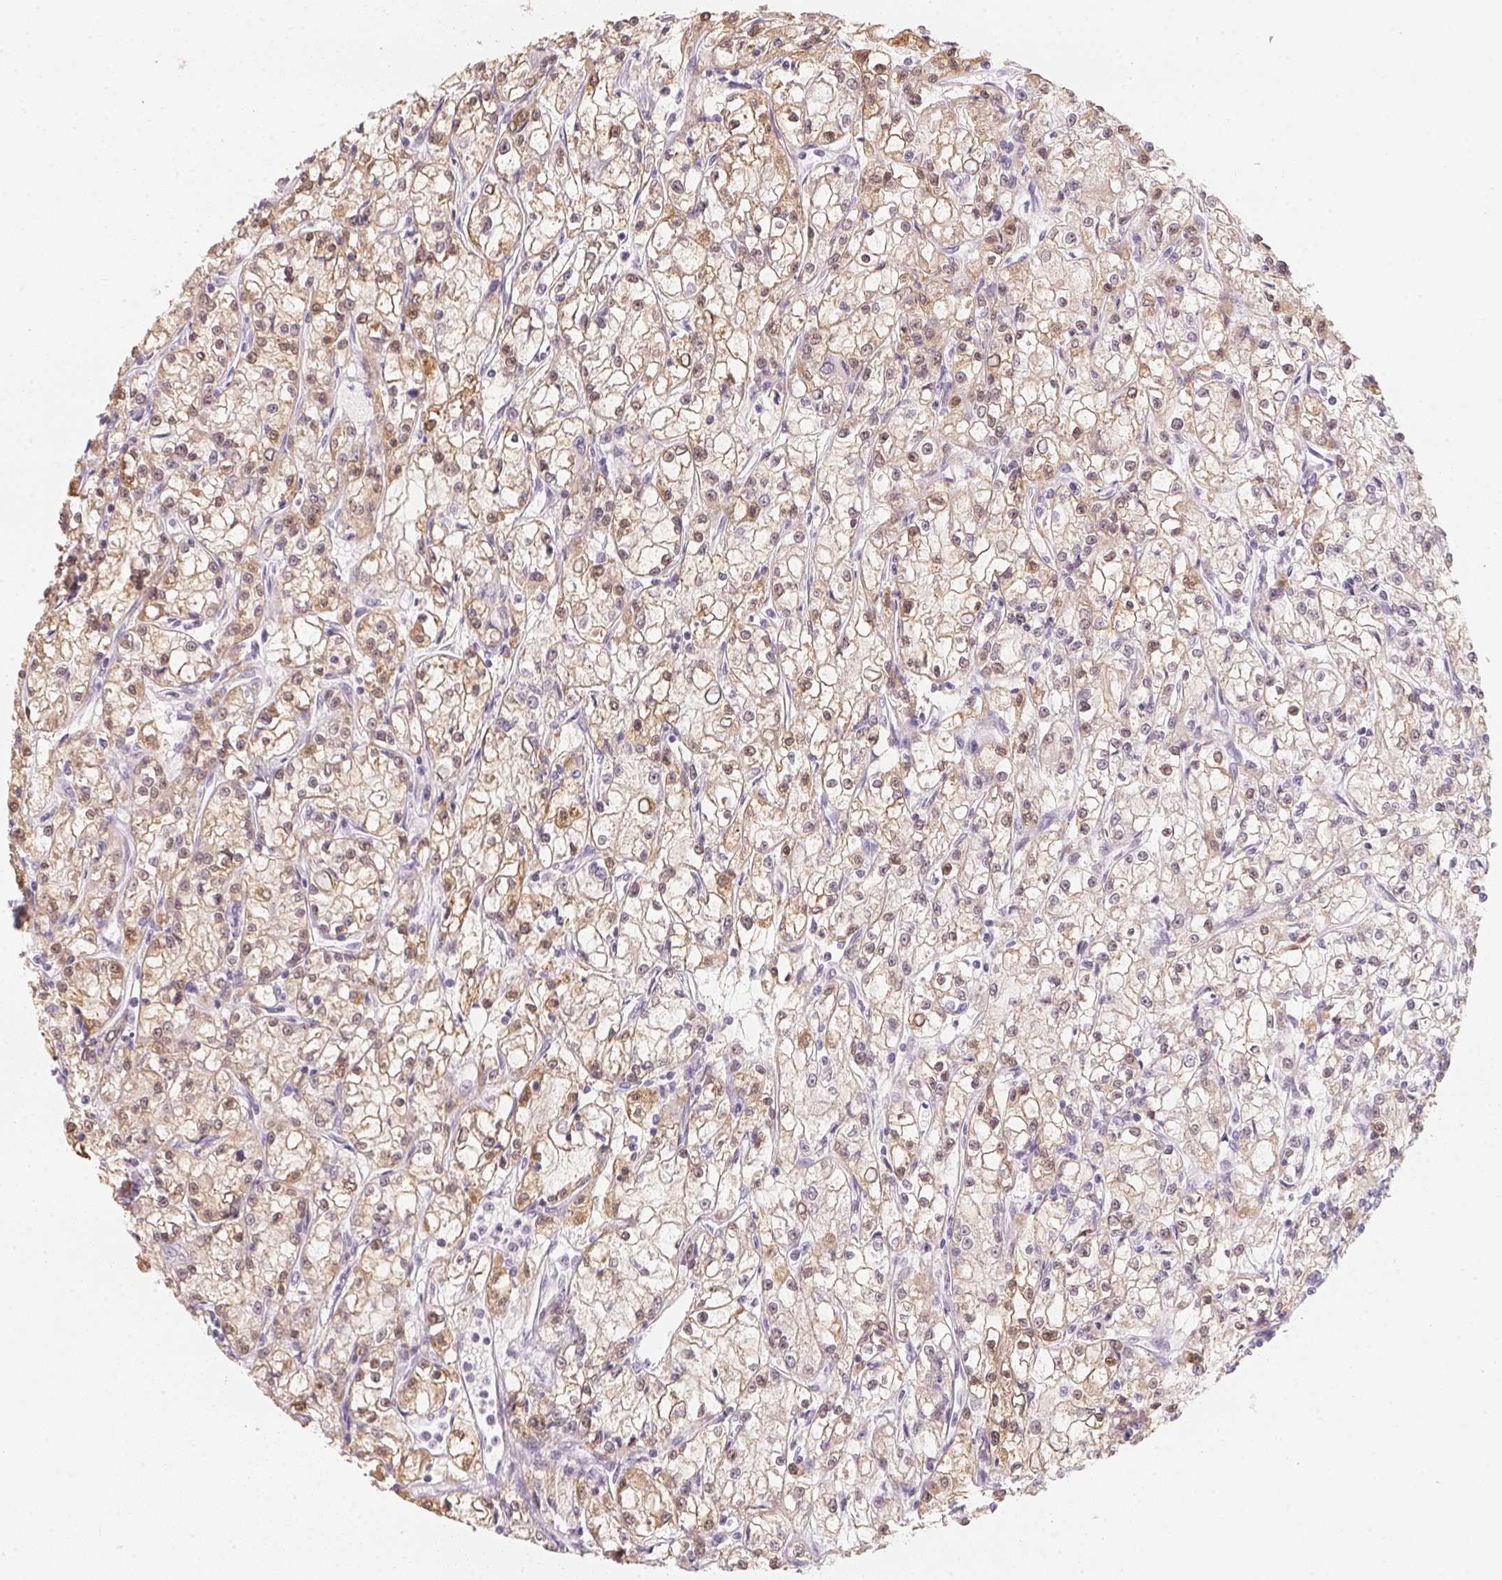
{"staining": {"intensity": "moderate", "quantity": "25%-75%", "location": "cytoplasmic/membranous"}, "tissue": "renal cancer", "cell_type": "Tumor cells", "image_type": "cancer", "snomed": [{"axis": "morphology", "description": "Adenocarcinoma, NOS"}, {"axis": "topography", "description": "Kidney"}], "caption": "Immunohistochemistry micrograph of neoplastic tissue: human renal adenocarcinoma stained using IHC displays medium levels of moderate protein expression localized specifically in the cytoplasmic/membranous of tumor cells, appearing as a cytoplasmic/membranous brown color.", "gene": "CFAP276", "patient": {"sex": "female", "age": 59}}